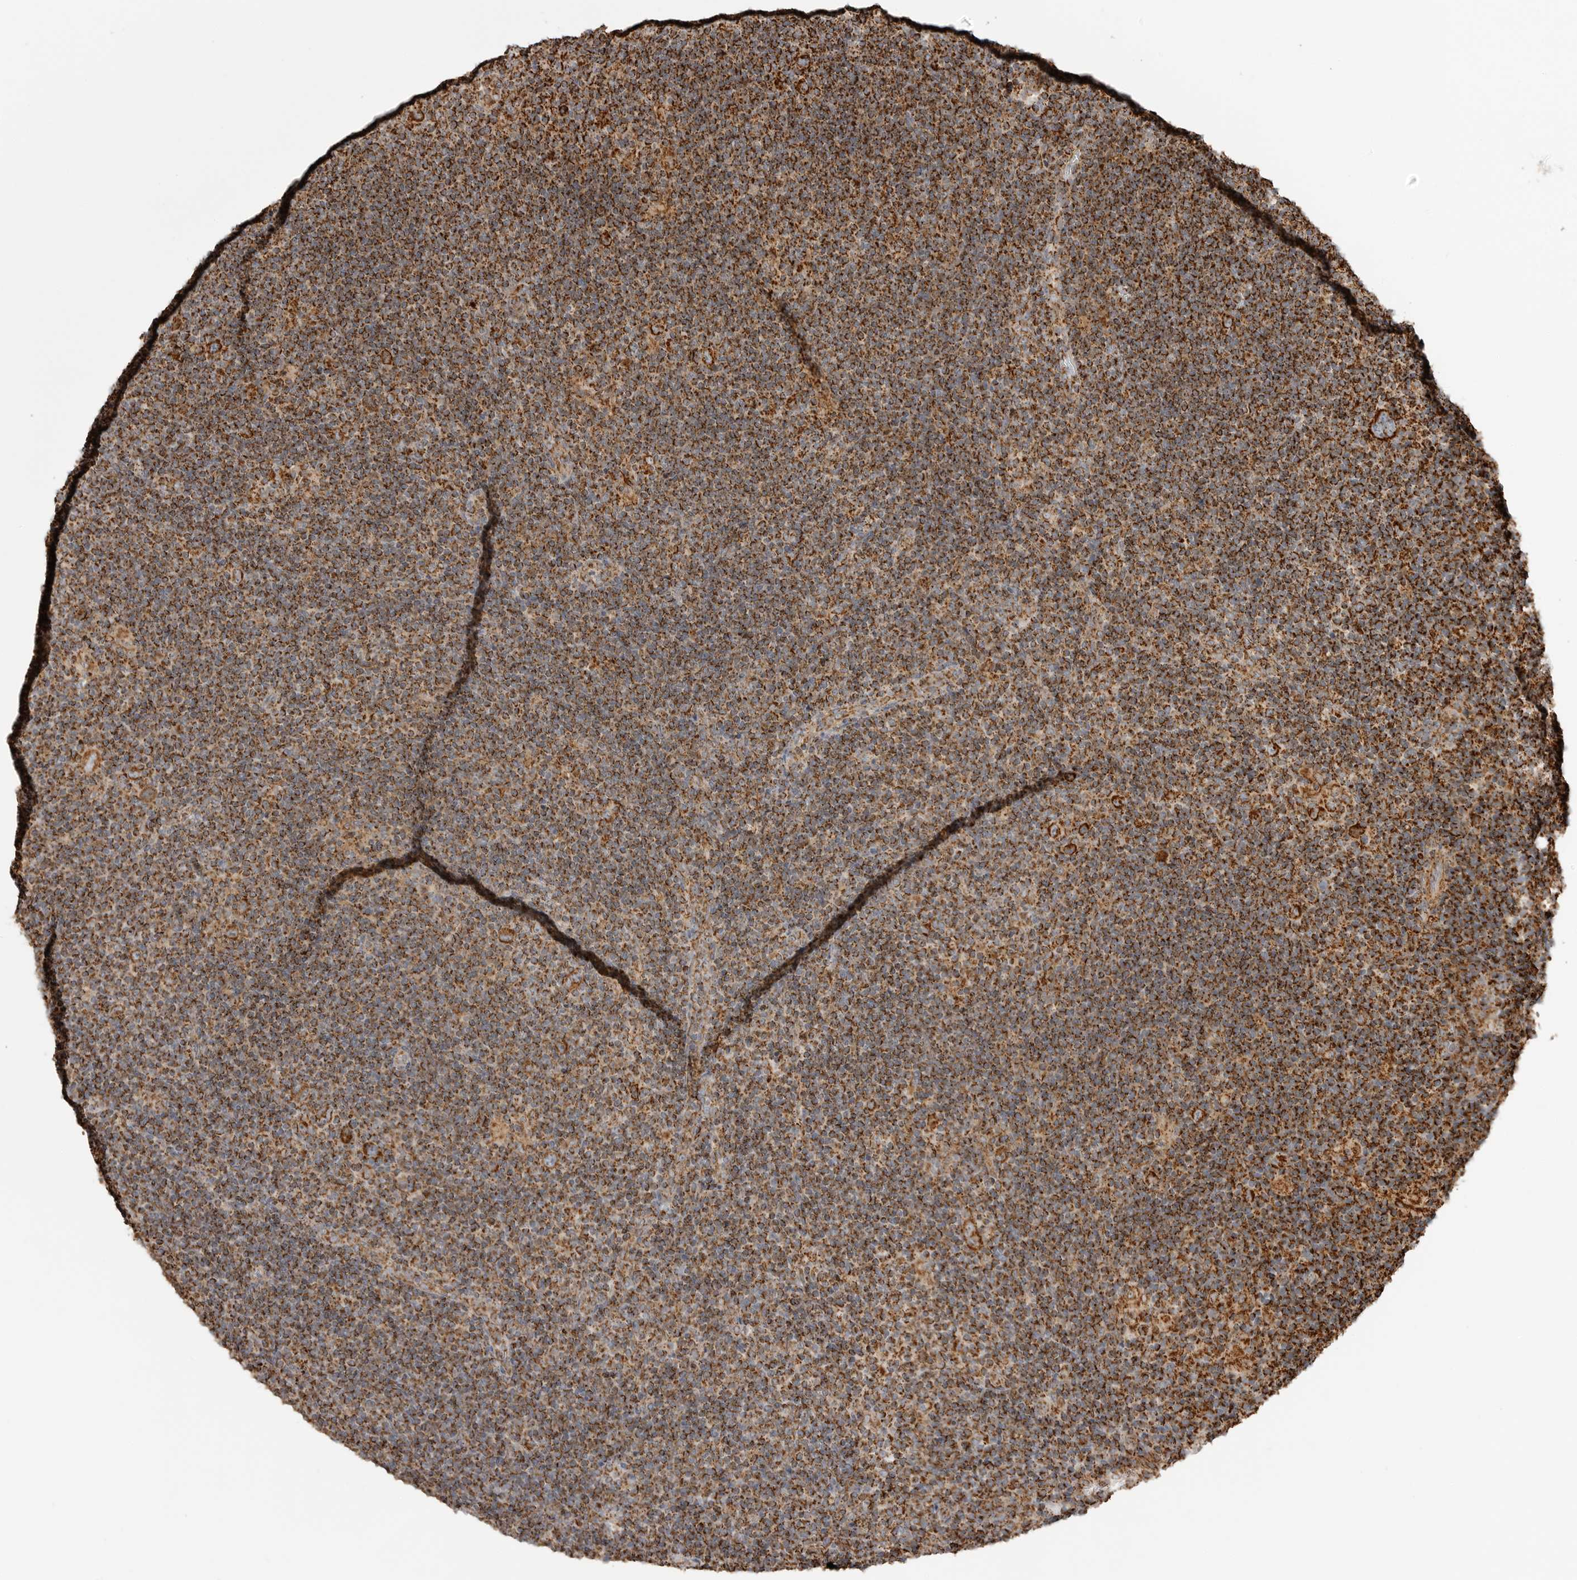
{"staining": {"intensity": "strong", "quantity": ">75%", "location": "cytoplasmic/membranous"}, "tissue": "lymphoma", "cell_type": "Tumor cells", "image_type": "cancer", "snomed": [{"axis": "morphology", "description": "Hodgkin's disease, NOS"}, {"axis": "topography", "description": "Lymph node"}], "caption": "This is a histology image of immunohistochemistry staining of Hodgkin's disease, which shows strong positivity in the cytoplasmic/membranous of tumor cells.", "gene": "BMP2K", "patient": {"sex": "female", "age": 57}}